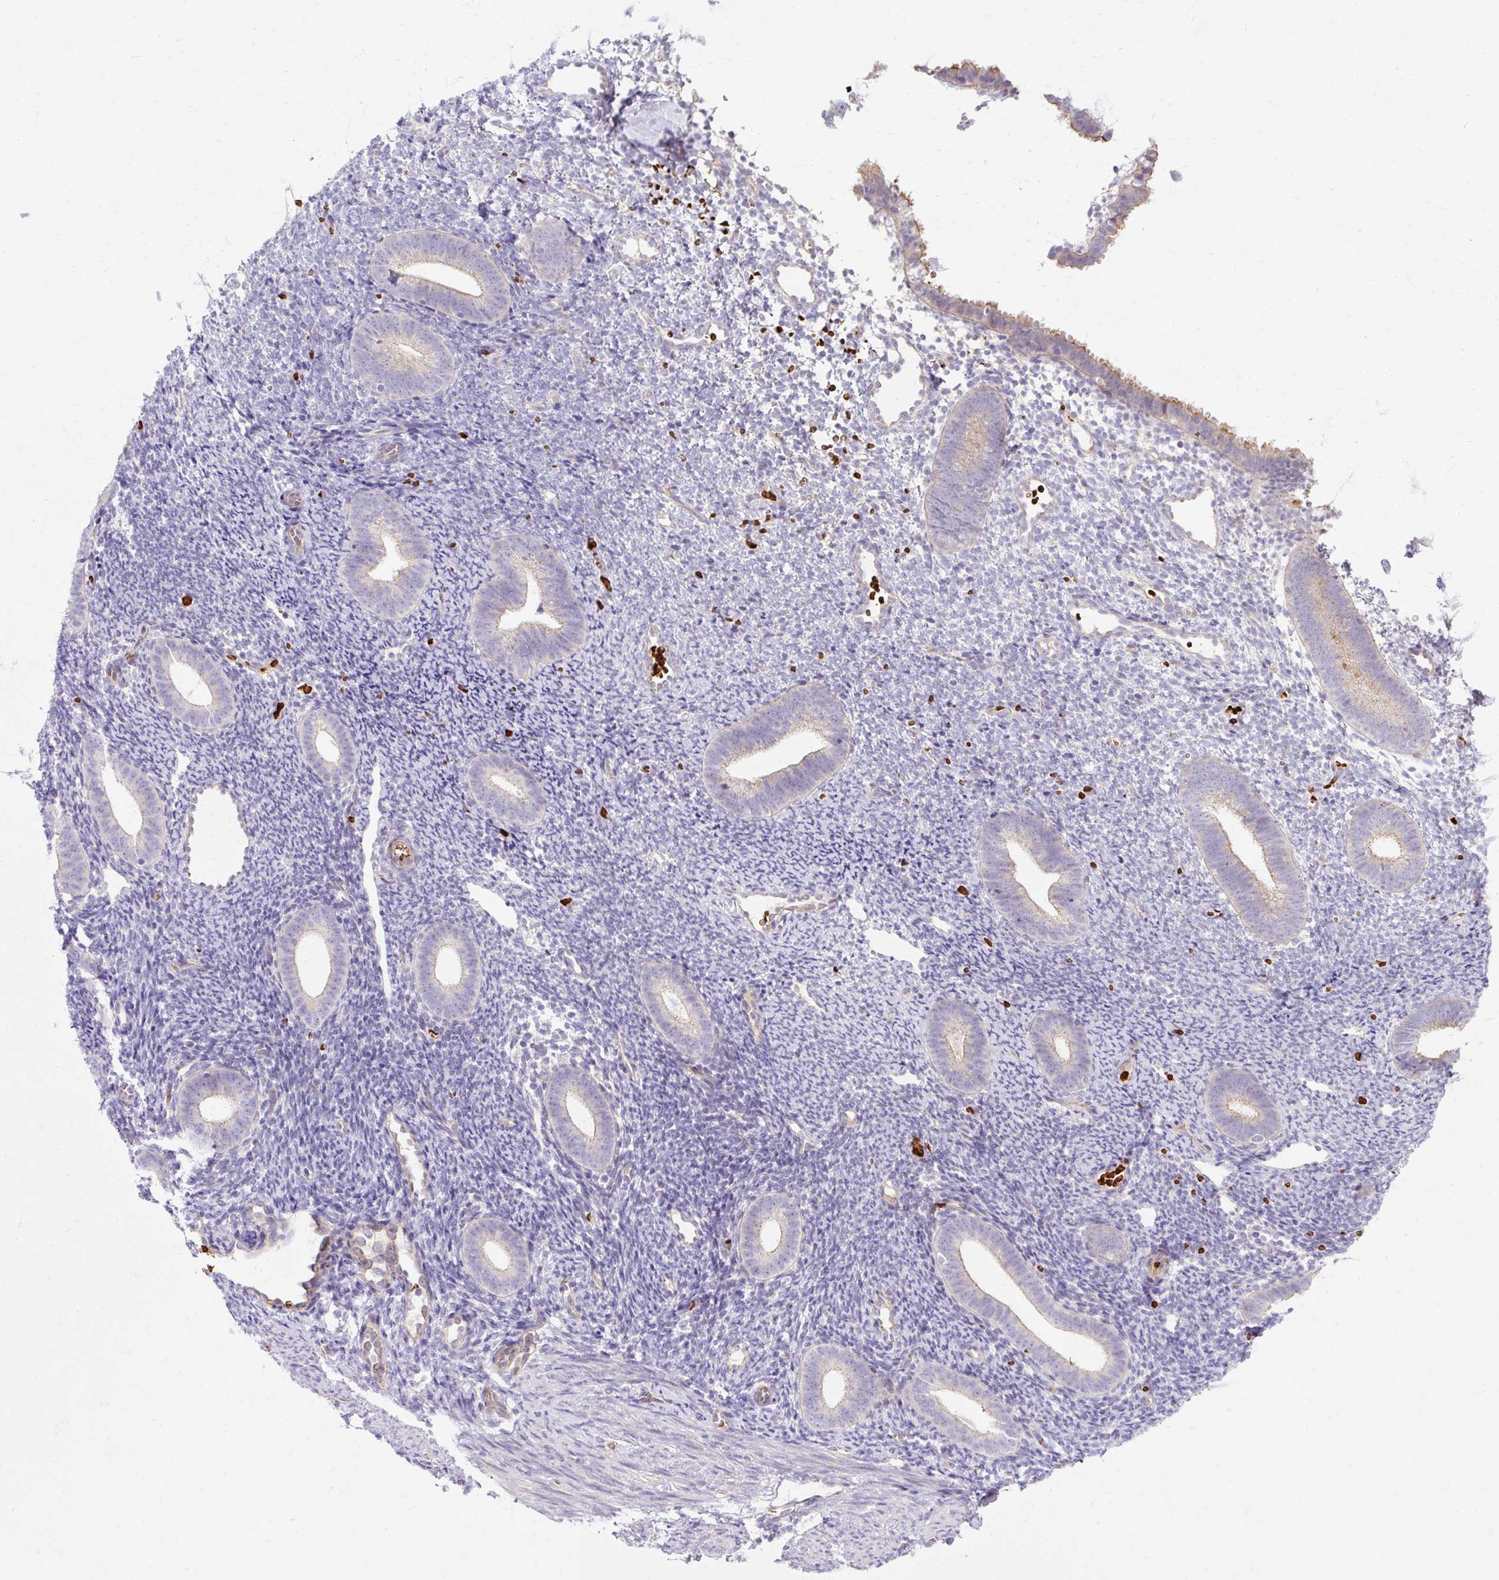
{"staining": {"intensity": "negative", "quantity": "none", "location": "none"}, "tissue": "endometrium", "cell_type": "Cells in endometrial stroma", "image_type": "normal", "snomed": [{"axis": "morphology", "description": "Normal tissue, NOS"}, {"axis": "topography", "description": "Endometrium"}], "caption": "DAB immunohistochemical staining of unremarkable human endometrium exhibits no significant expression in cells in endometrial stroma.", "gene": "USHBP1", "patient": {"sex": "female", "age": 39}}